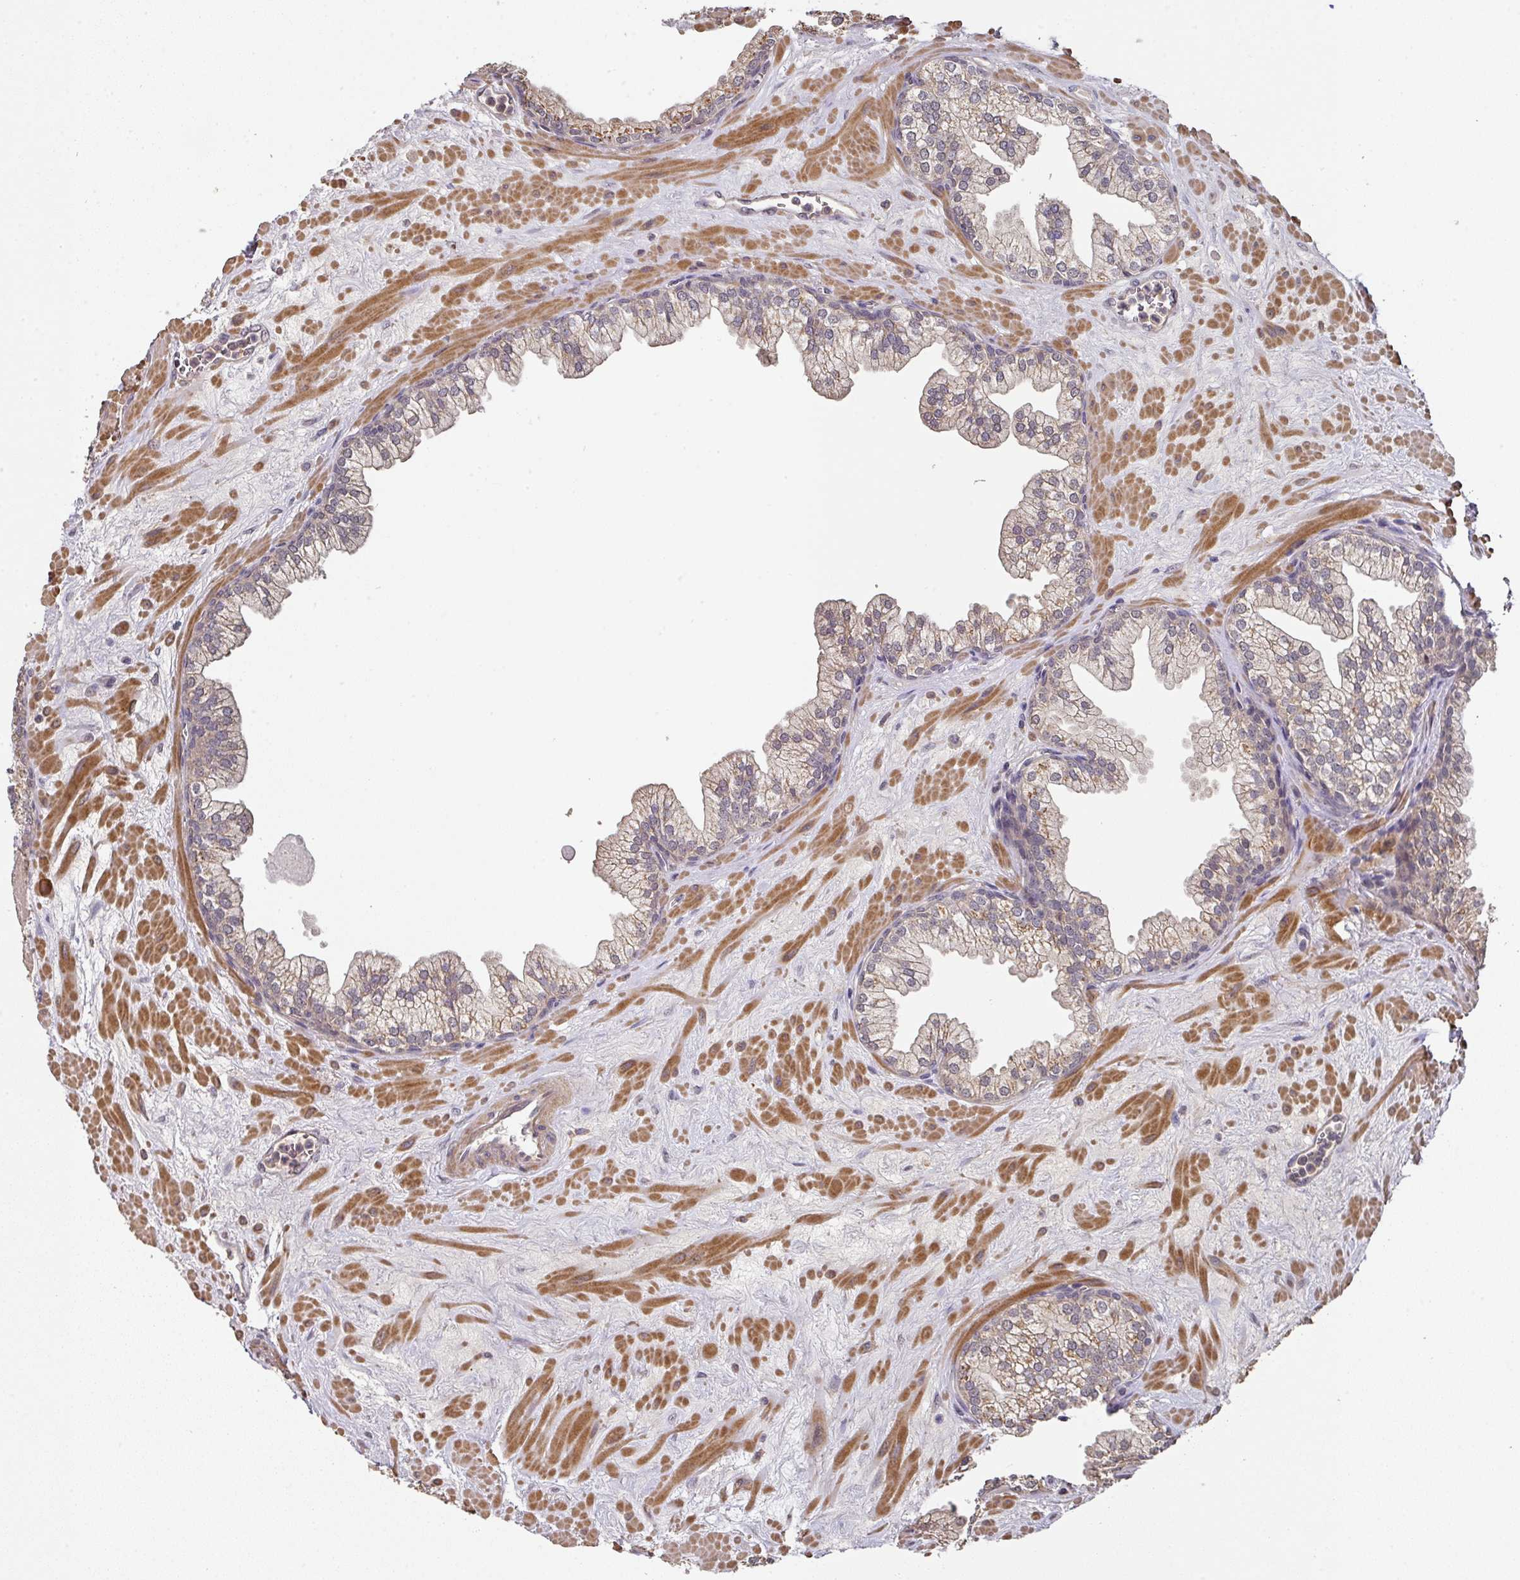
{"staining": {"intensity": "weak", "quantity": ">75%", "location": "cytoplasmic/membranous"}, "tissue": "prostate", "cell_type": "Glandular cells", "image_type": "normal", "snomed": [{"axis": "morphology", "description": "Normal tissue, NOS"}, {"axis": "topography", "description": "Prostate"}, {"axis": "topography", "description": "Peripheral nerve tissue"}], "caption": "The immunohistochemical stain highlights weak cytoplasmic/membranous staining in glandular cells of normal prostate. (DAB IHC, brown staining for protein, blue staining for nuclei).", "gene": "ACVR2B", "patient": {"sex": "male", "age": 61}}